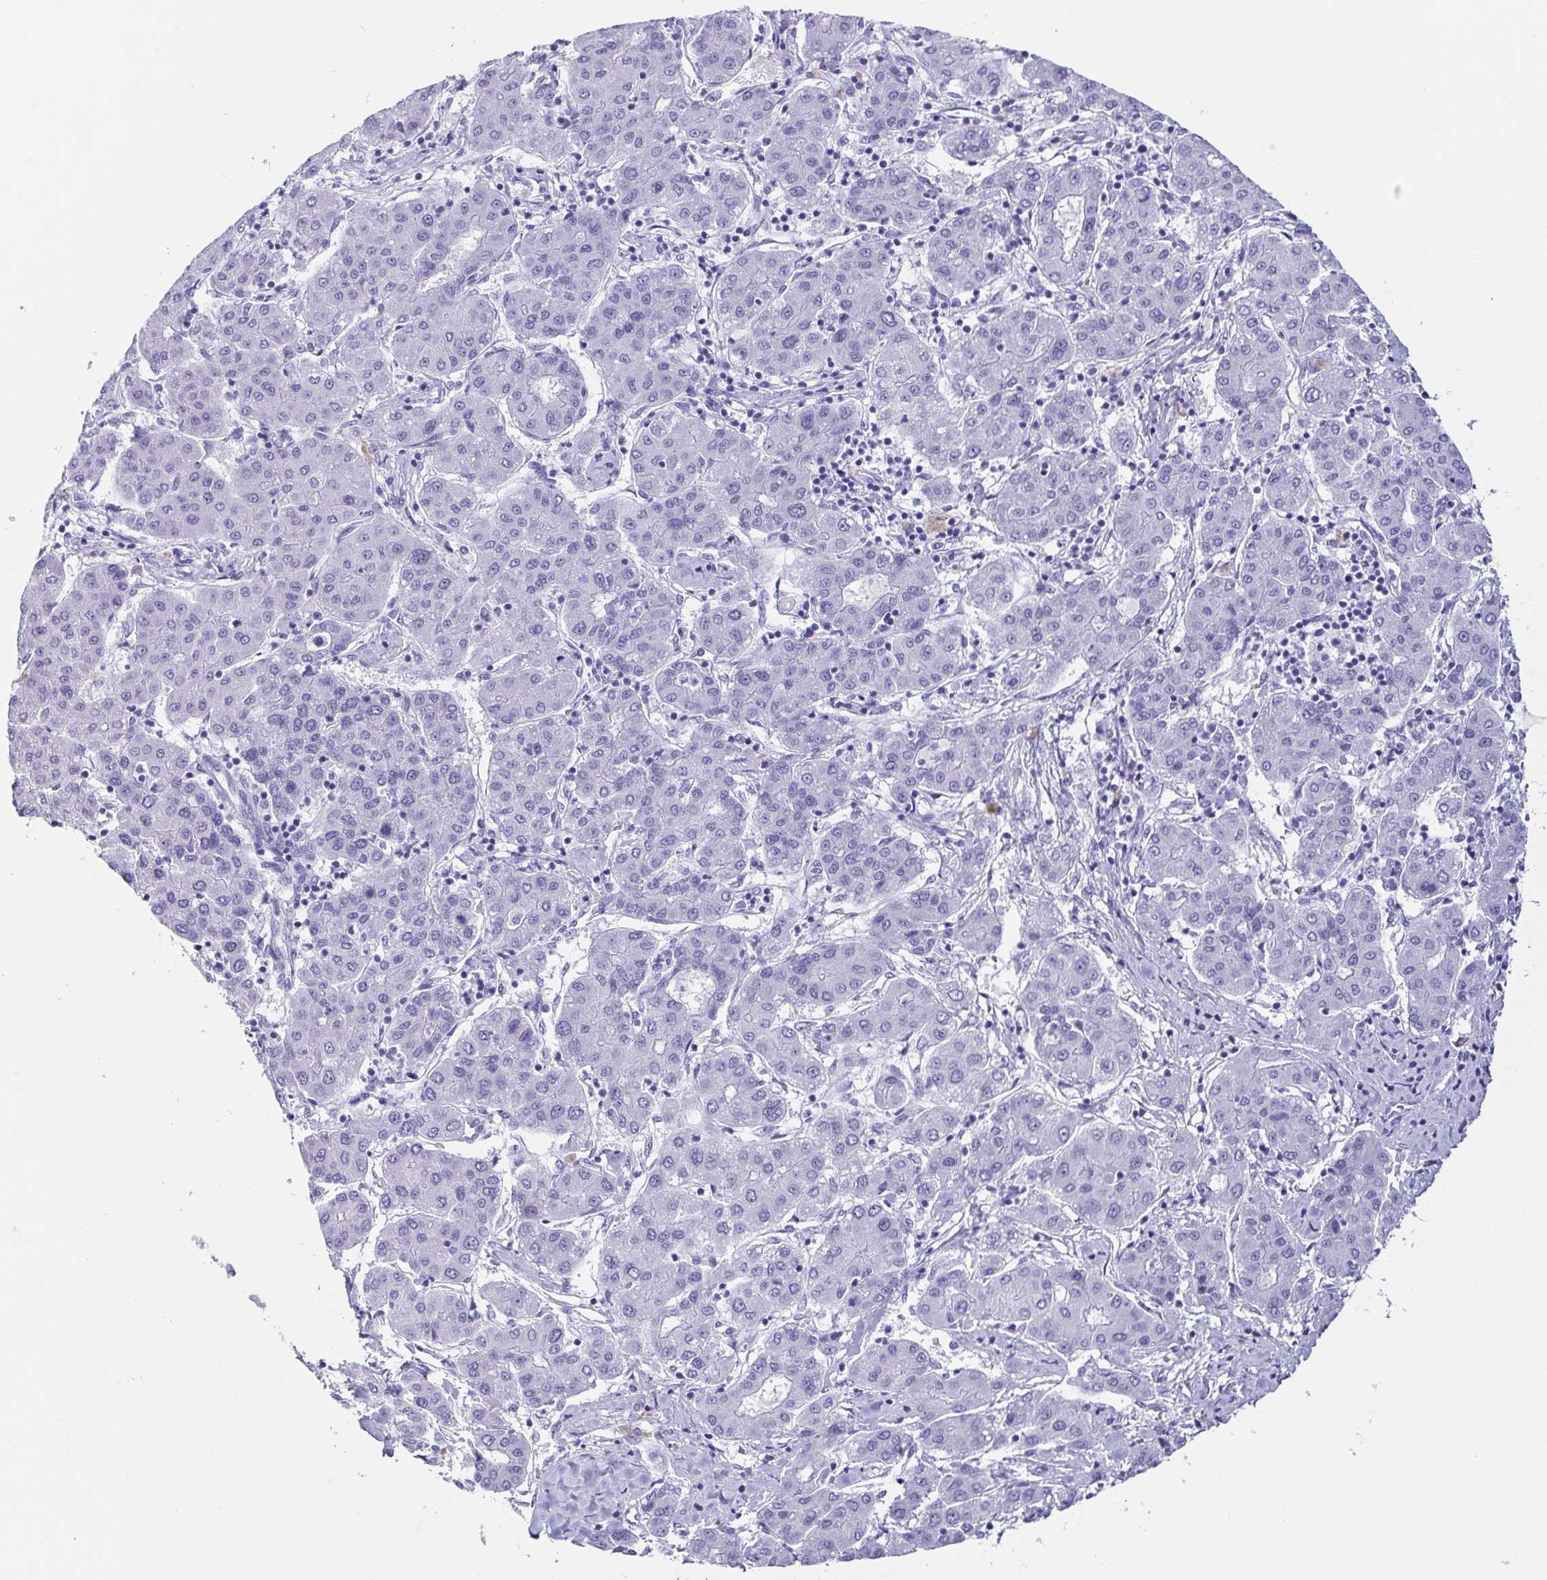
{"staining": {"intensity": "negative", "quantity": "none", "location": "none"}, "tissue": "liver cancer", "cell_type": "Tumor cells", "image_type": "cancer", "snomed": [{"axis": "morphology", "description": "Carcinoma, Hepatocellular, NOS"}, {"axis": "topography", "description": "Liver"}], "caption": "A histopathology image of human liver cancer (hepatocellular carcinoma) is negative for staining in tumor cells.", "gene": "CD164L2", "patient": {"sex": "male", "age": 65}}